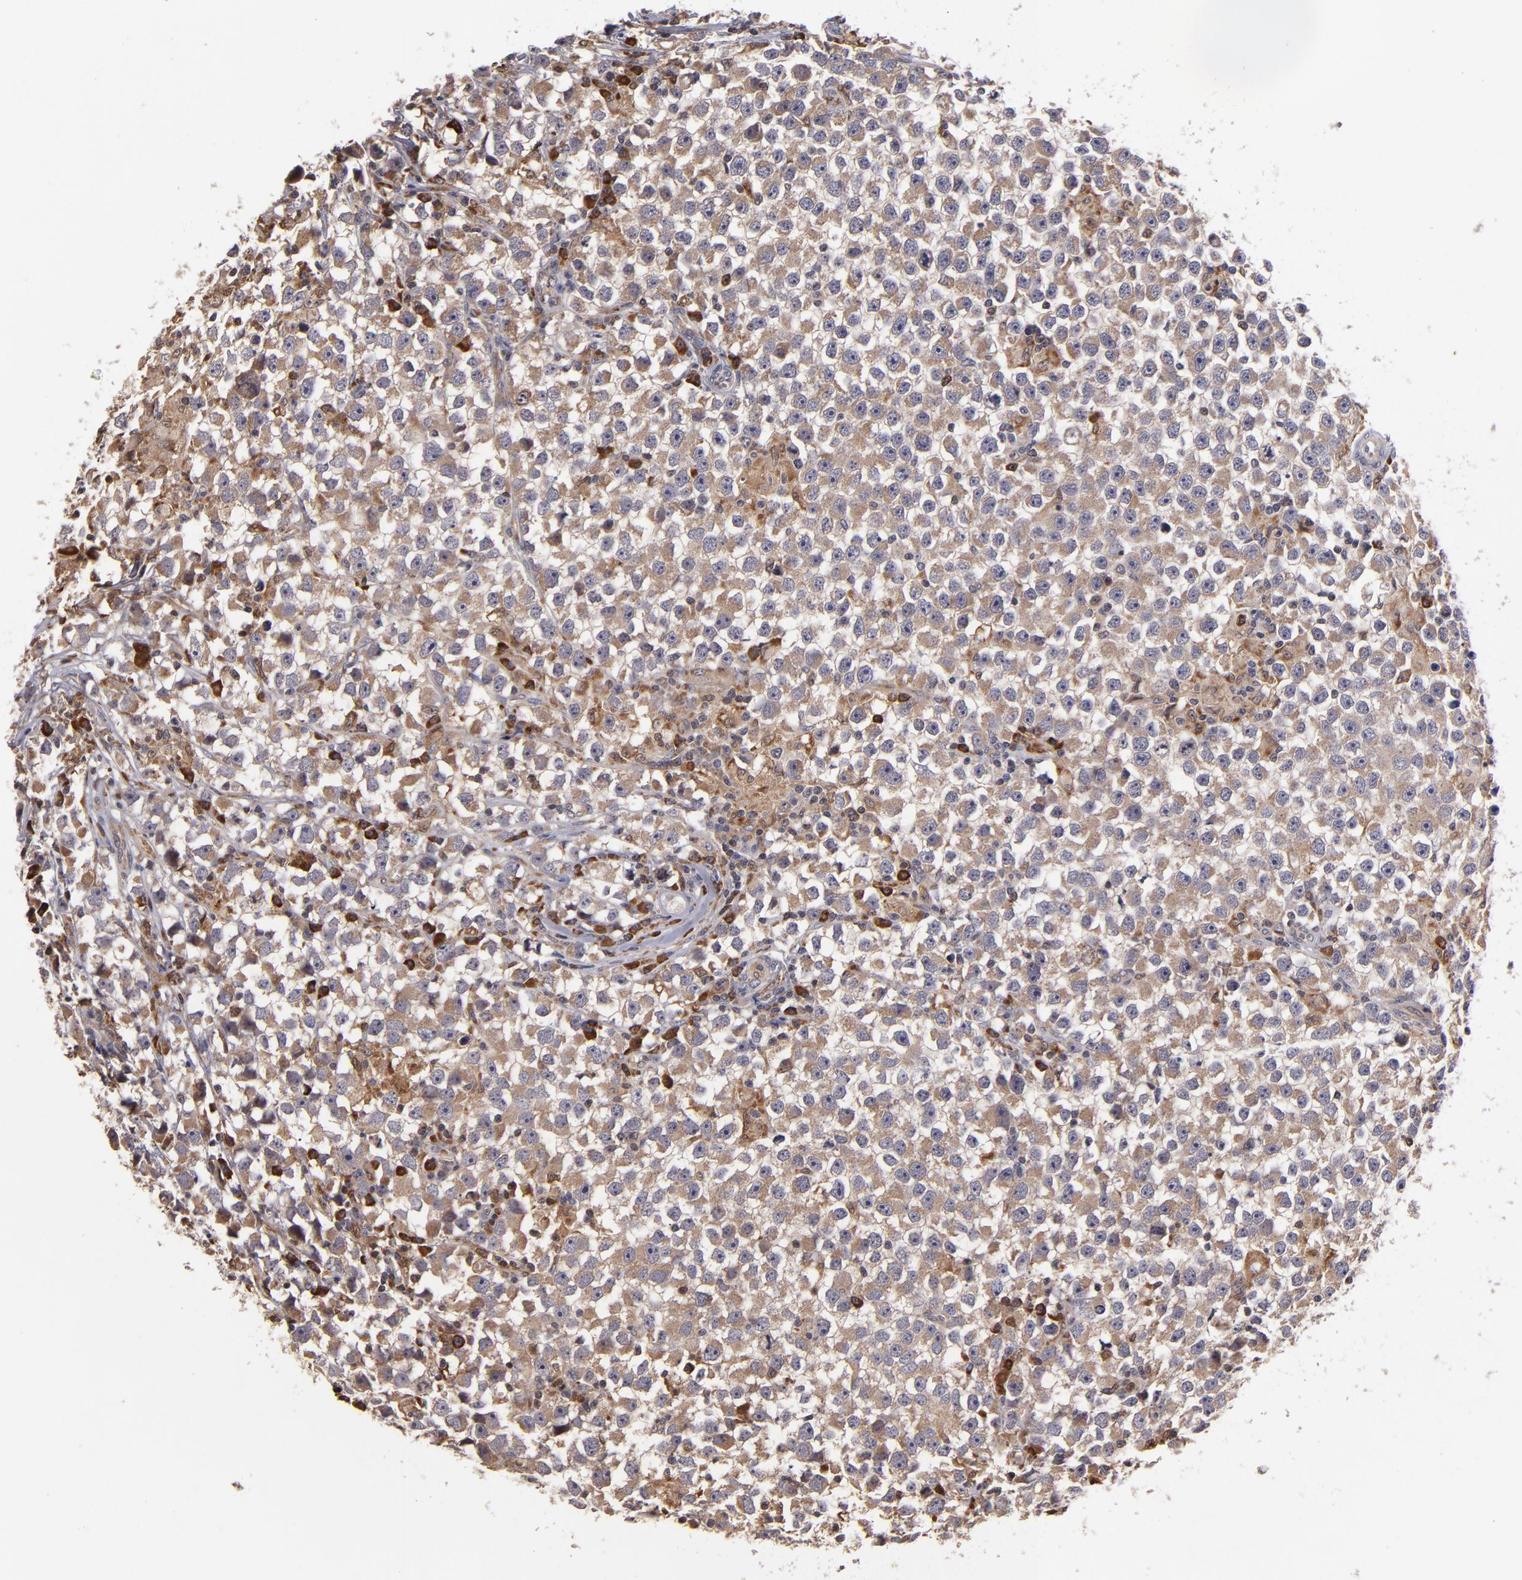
{"staining": {"intensity": "weak", "quantity": ">75%", "location": "cytoplasmic/membranous"}, "tissue": "testis cancer", "cell_type": "Tumor cells", "image_type": "cancer", "snomed": [{"axis": "morphology", "description": "Seminoma, NOS"}, {"axis": "topography", "description": "Testis"}], "caption": "Immunohistochemical staining of seminoma (testis) shows weak cytoplasmic/membranous protein expression in approximately >75% of tumor cells.", "gene": "CASP1", "patient": {"sex": "male", "age": 33}}